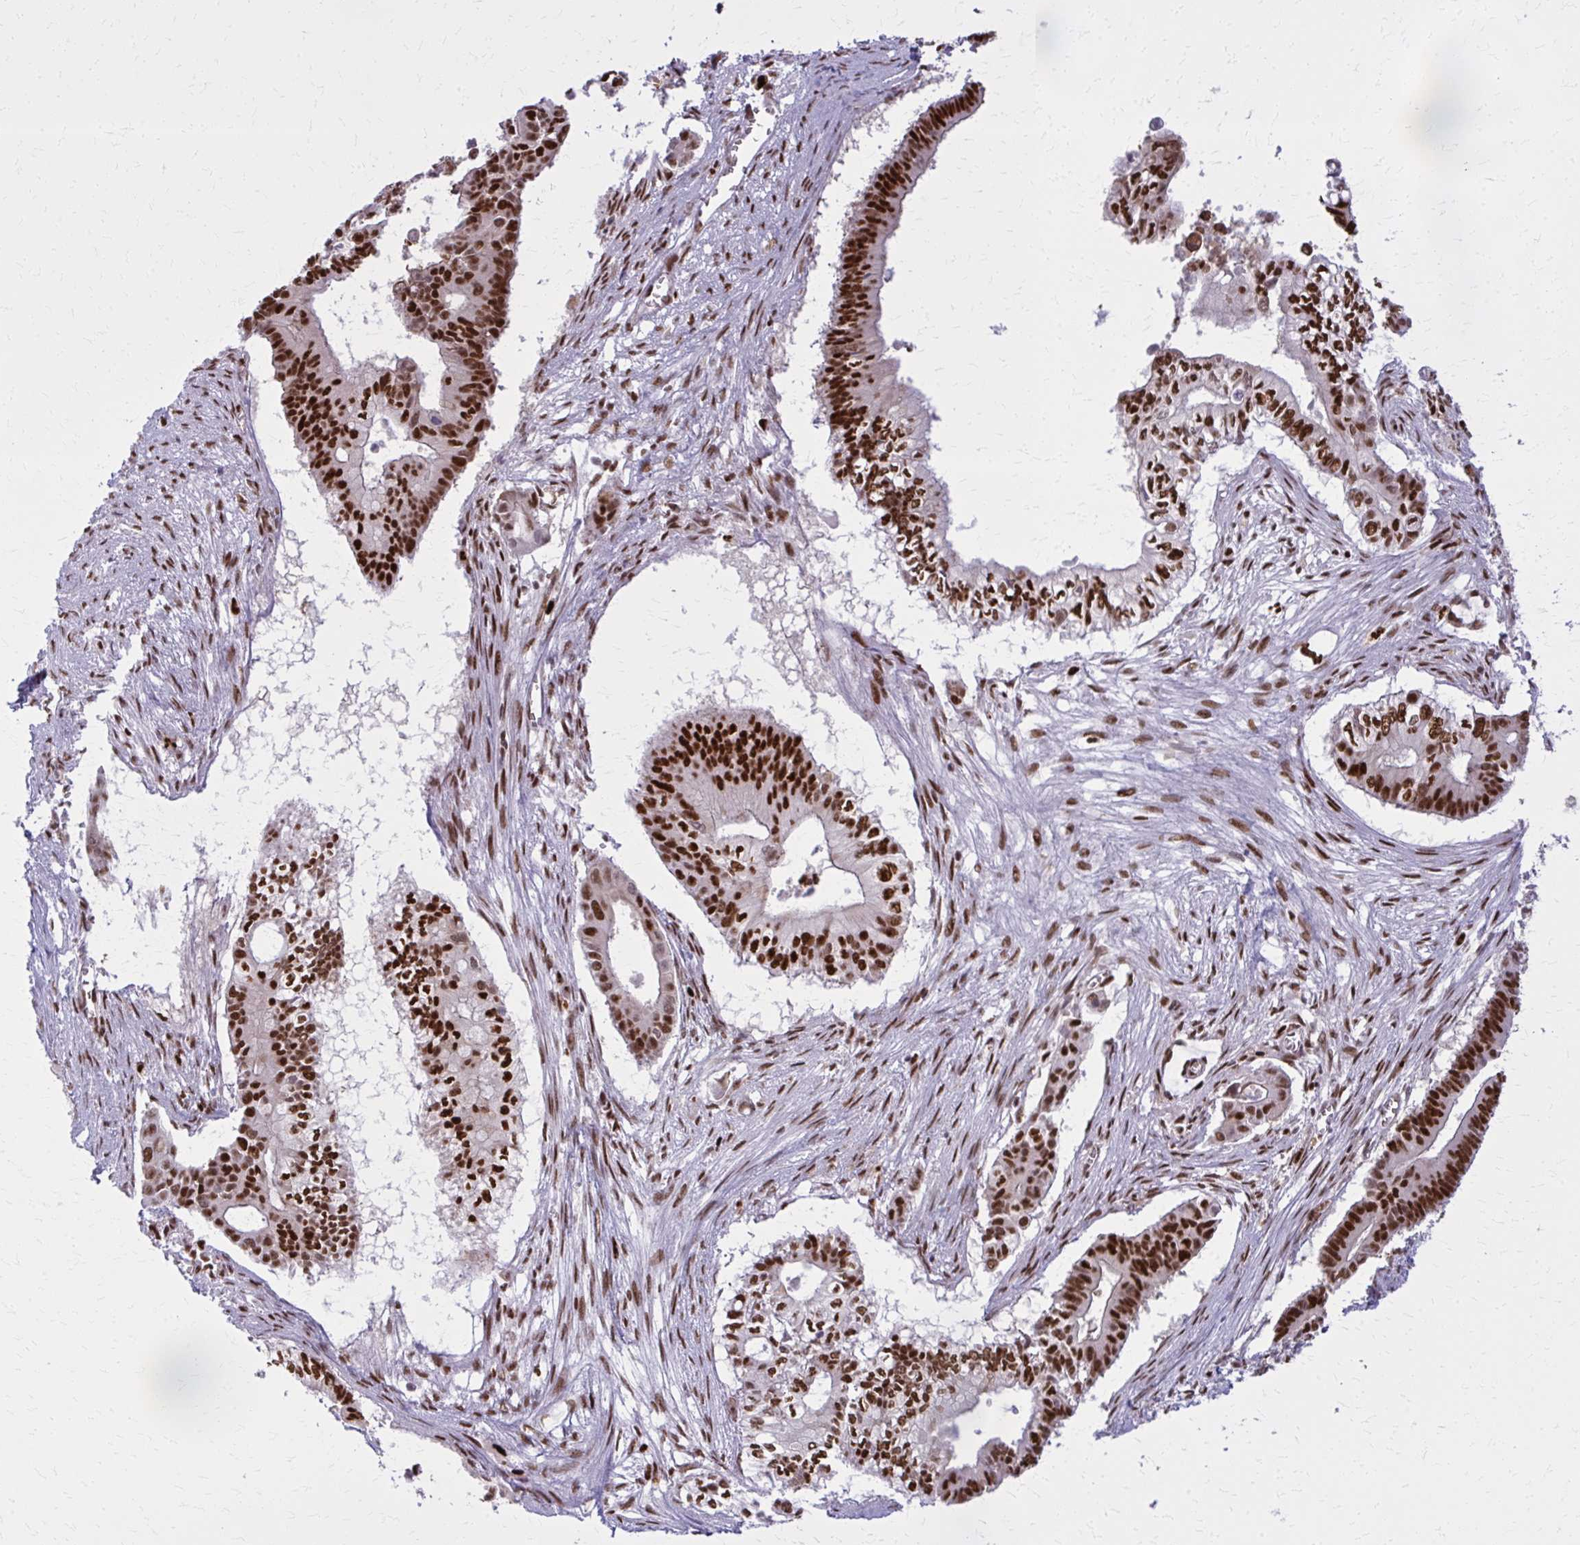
{"staining": {"intensity": "strong", "quantity": ">75%", "location": "nuclear"}, "tissue": "pancreatic cancer", "cell_type": "Tumor cells", "image_type": "cancer", "snomed": [{"axis": "morphology", "description": "Adenocarcinoma, NOS"}, {"axis": "topography", "description": "Pancreas"}], "caption": "Brown immunohistochemical staining in adenocarcinoma (pancreatic) exhibits strong nuclear staining in about >75% of tumor cells.", "gene": "ZNF559", "patient": {"sex": "male", "age": 68}}